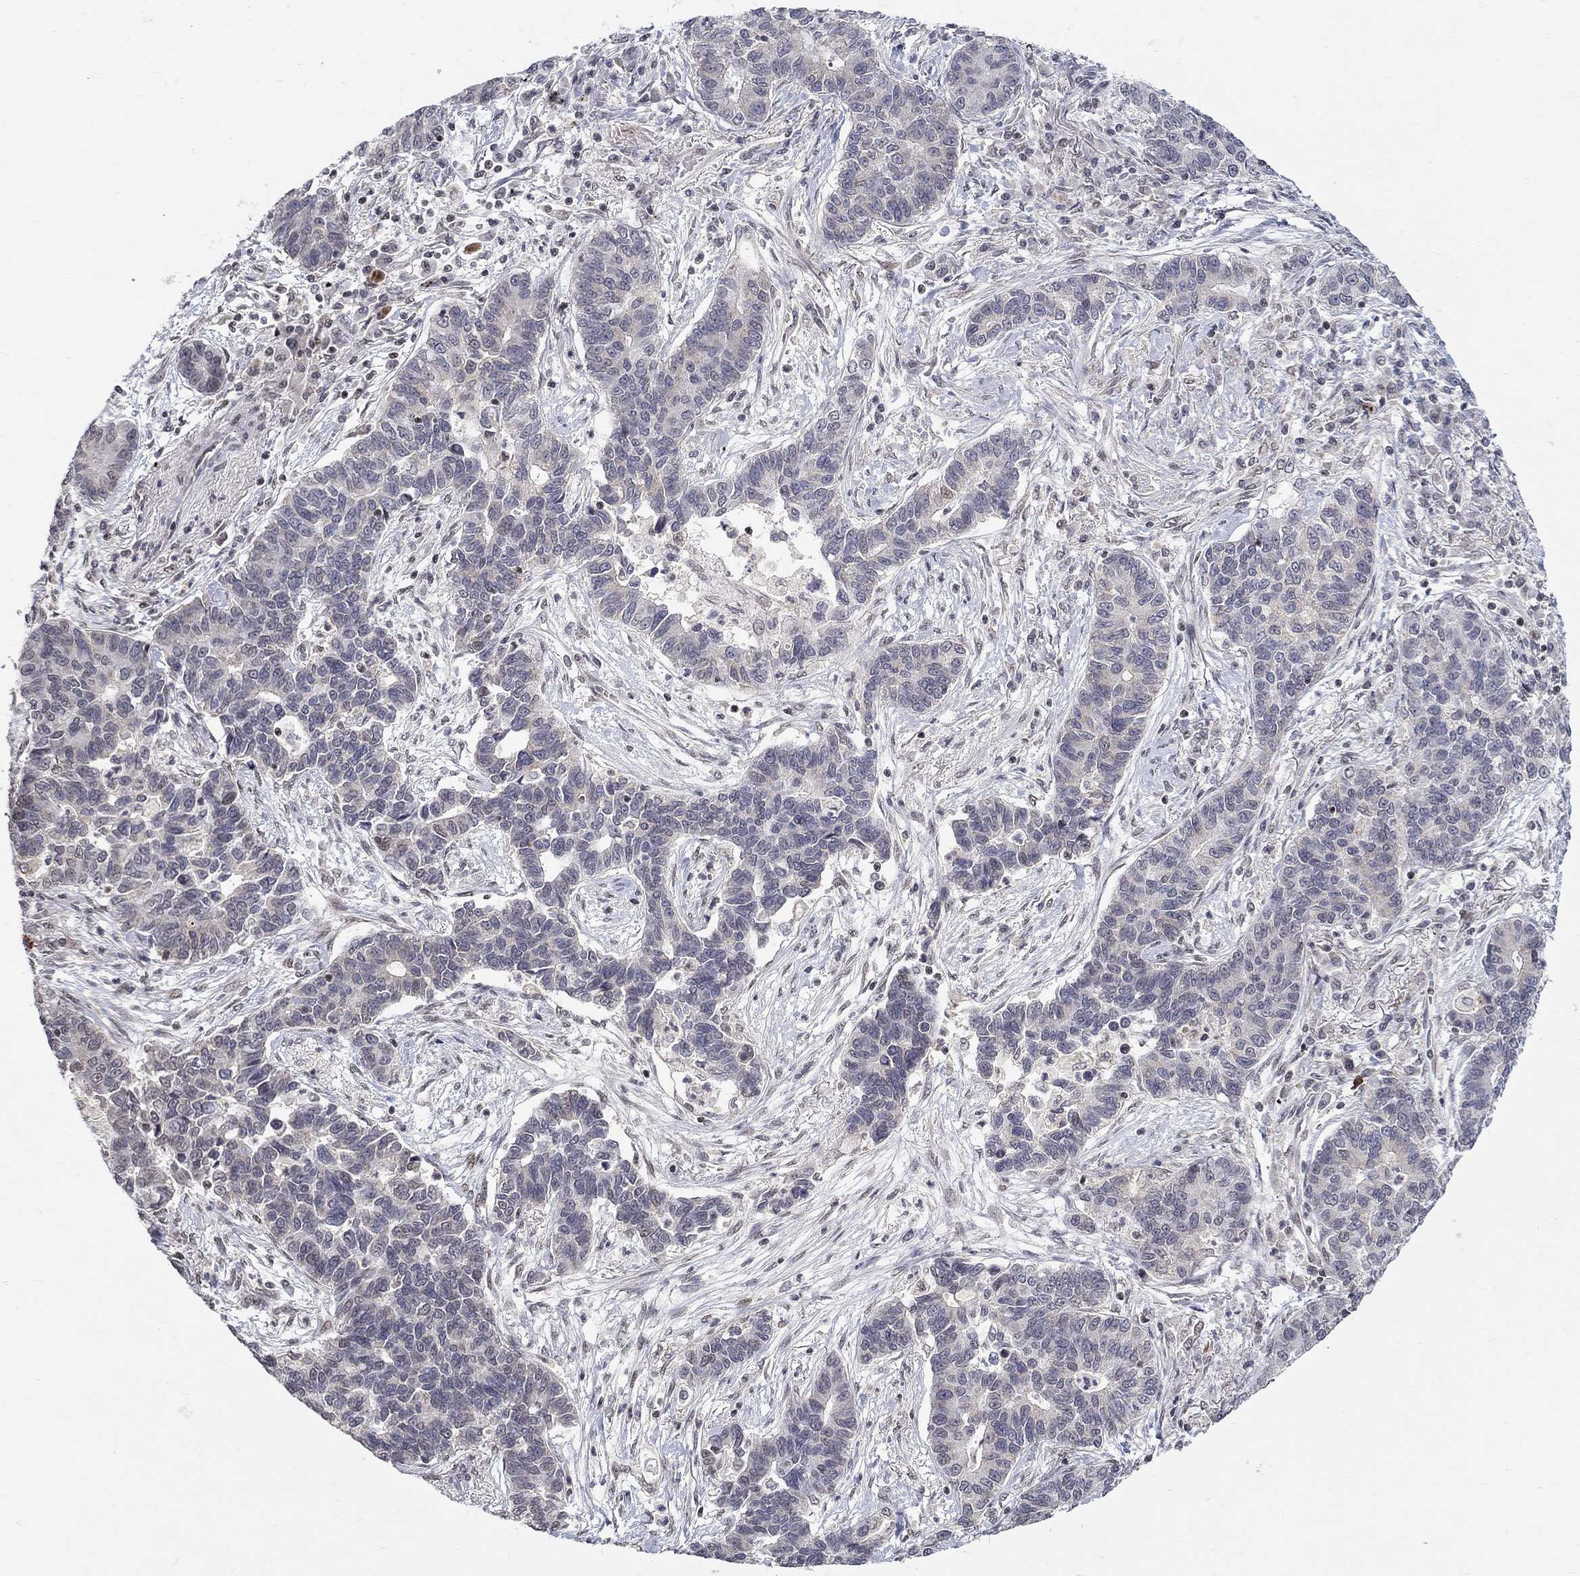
{"staining": {"intensity": "negative", "quantity": "none", "location": "none"}, "tissue": "lung cancer", "cell_type": "Tumor cells", "image_type": "cancer", "snomed": [{"axis": "morphology", "description": "Adenocarcinoma, NOS"}, {"axis": "topography", "description": "Lung"}], "caption": "Immunohistochemistry (IHC) image of human adenocarcinoma (lung) stained for a protein (brown), which exhibits no expression in tumor cells.", "gene": "KLF12", "patient": {"sex": "female", "age": 57}}